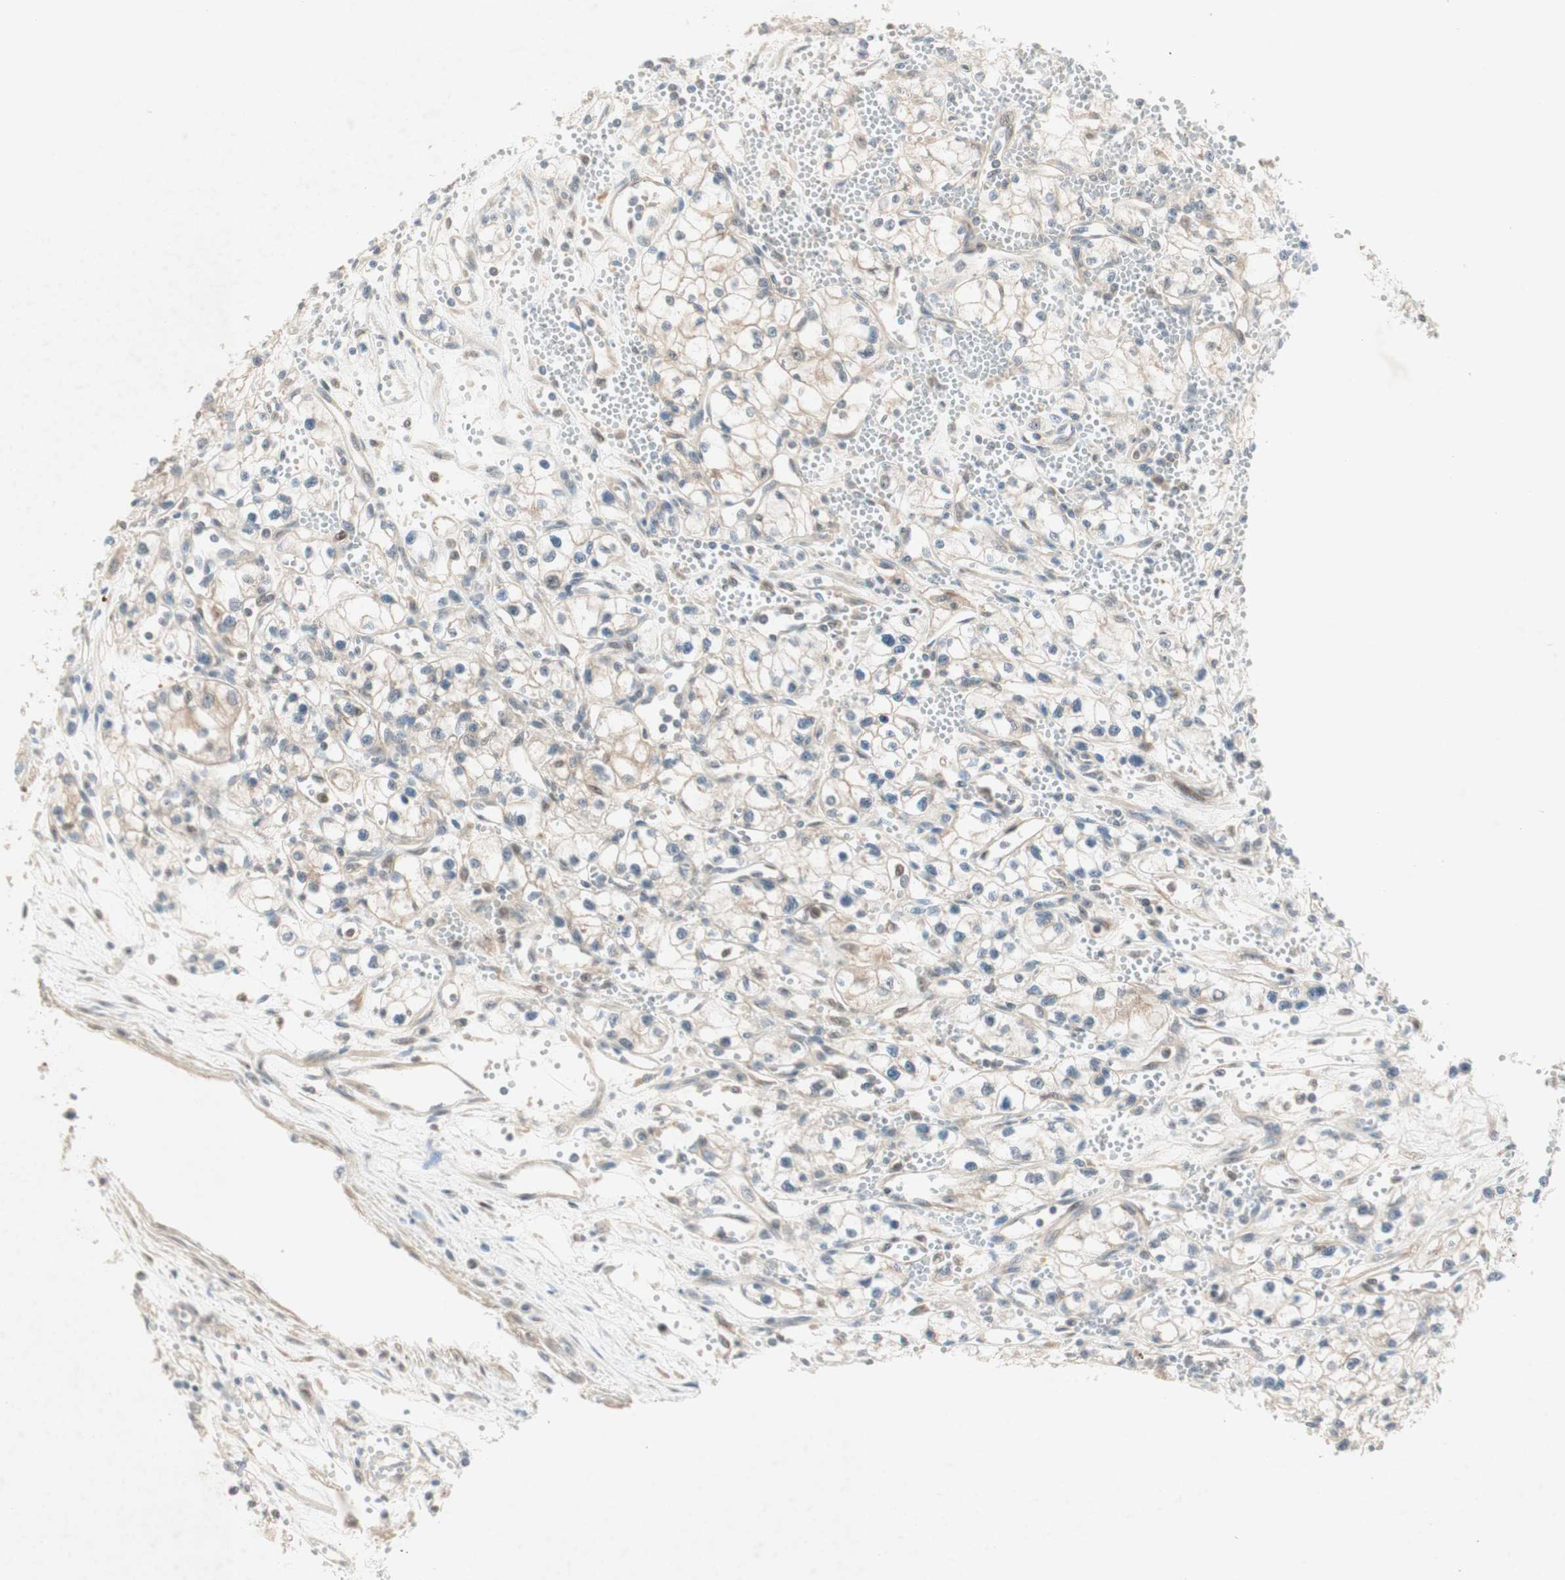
{"staining": {"intensity": "negative", "quantity": "none", "location": "none"}, "tissue": "renal cancer", "cell_type": "Tumor cells", "image_type": "cancer", "snomed": [{"axis": "morphology", "description": "Normal tissue, NOS"}, {"axis": "morphology", "description": "Adenocarcinoma, NOS"}, {"axis": "topography", "description": "Kidney"}], "caption": "An image of renal cancer stained for a protein displays no brown staining in tumor cells.", "gene": "RFNG", "patient": {"sex": "male", "age": 59}}